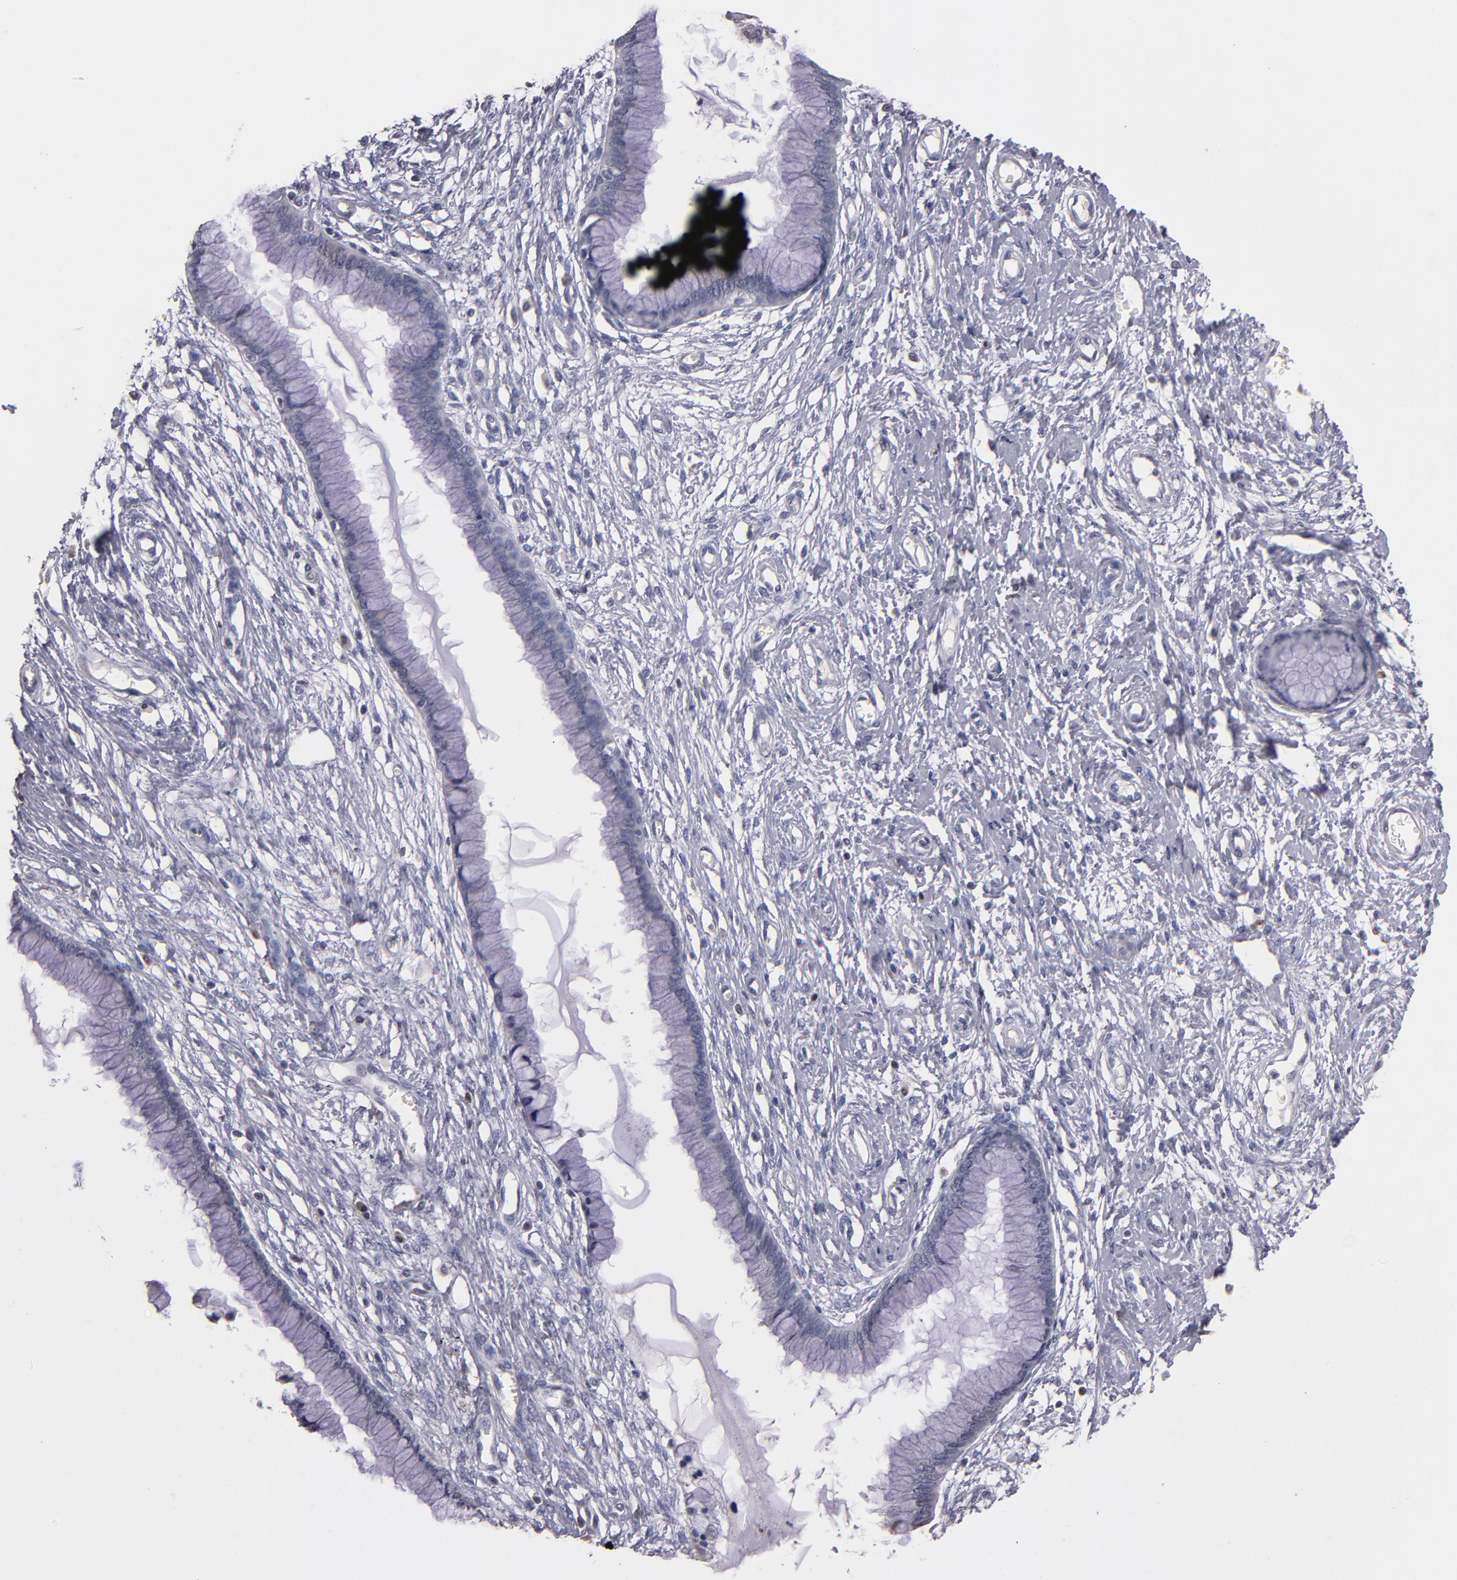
{"staining": {"intensity": "negative", "quantity": "none", "location": "none"}, "tissue": "cervix", "cell_type": "Glandular cells", "image_type": "normal", "snomed": [{"axis": "morphology", "description": "Normal tissue, NOS"}, {"axis": "topography", "description": "Cervix"}], "caption": "There is no significant expression in glandular cells of cervix. Brightfield microscopy of immunohistochemistry (IHC) stained with DAB (3,3'-diaminobenzidine) (brown) and hematoxylin (blue), captured at high magnification.", "gene": "SOX10", "patient": {"sex": "female", "age": 55}}